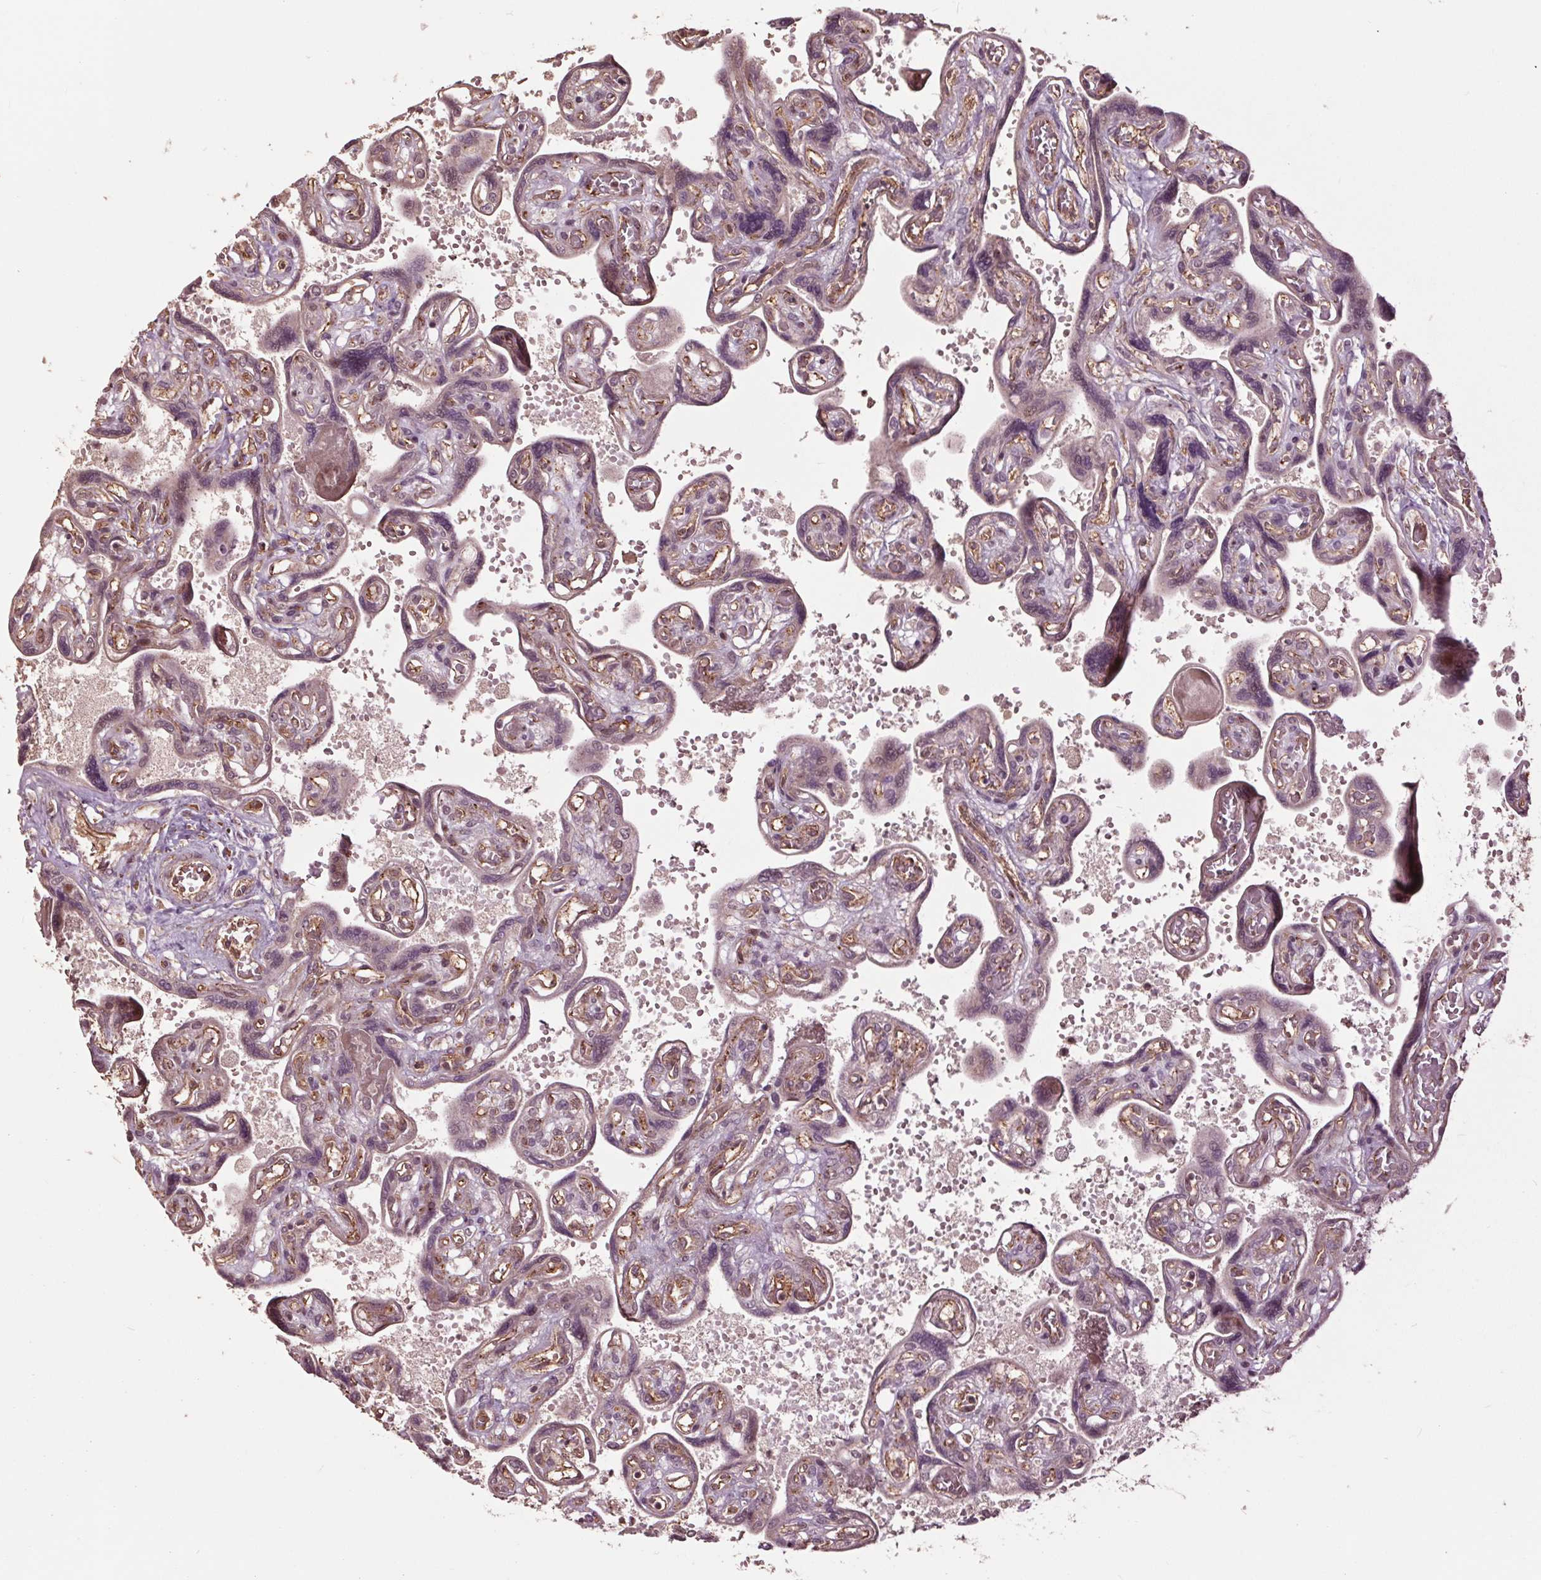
{"staining": {"intensity": "weak", "quantity": ">75%", "location": "cytoplasmic/membranous,nuclear"}, "tissue": "placenta", "cell_type": "Decidual cells", "image_type": "normal", "snomed": [{"axis": "morphology", "description": "Normal tissue, NOS"}, {"axis": "topography", "description": "Placenta"}], "caption": "Immunohistochemistry (IHC) staining of normal placenta, which shows low levels of weak cytoplasmic/membranous,nuclear staining in about >75% of decidual cells indicating weak cytoplasmic/membranous,nuclear protein positivity. The staining was performed using DAB (3,3'-diaminobenzidine) (brown) for protein detection and nuclei were counterstained in hematoxylin (blue).", "gene": "CEP95", "patient": {"sex": "female", "age": 32}}